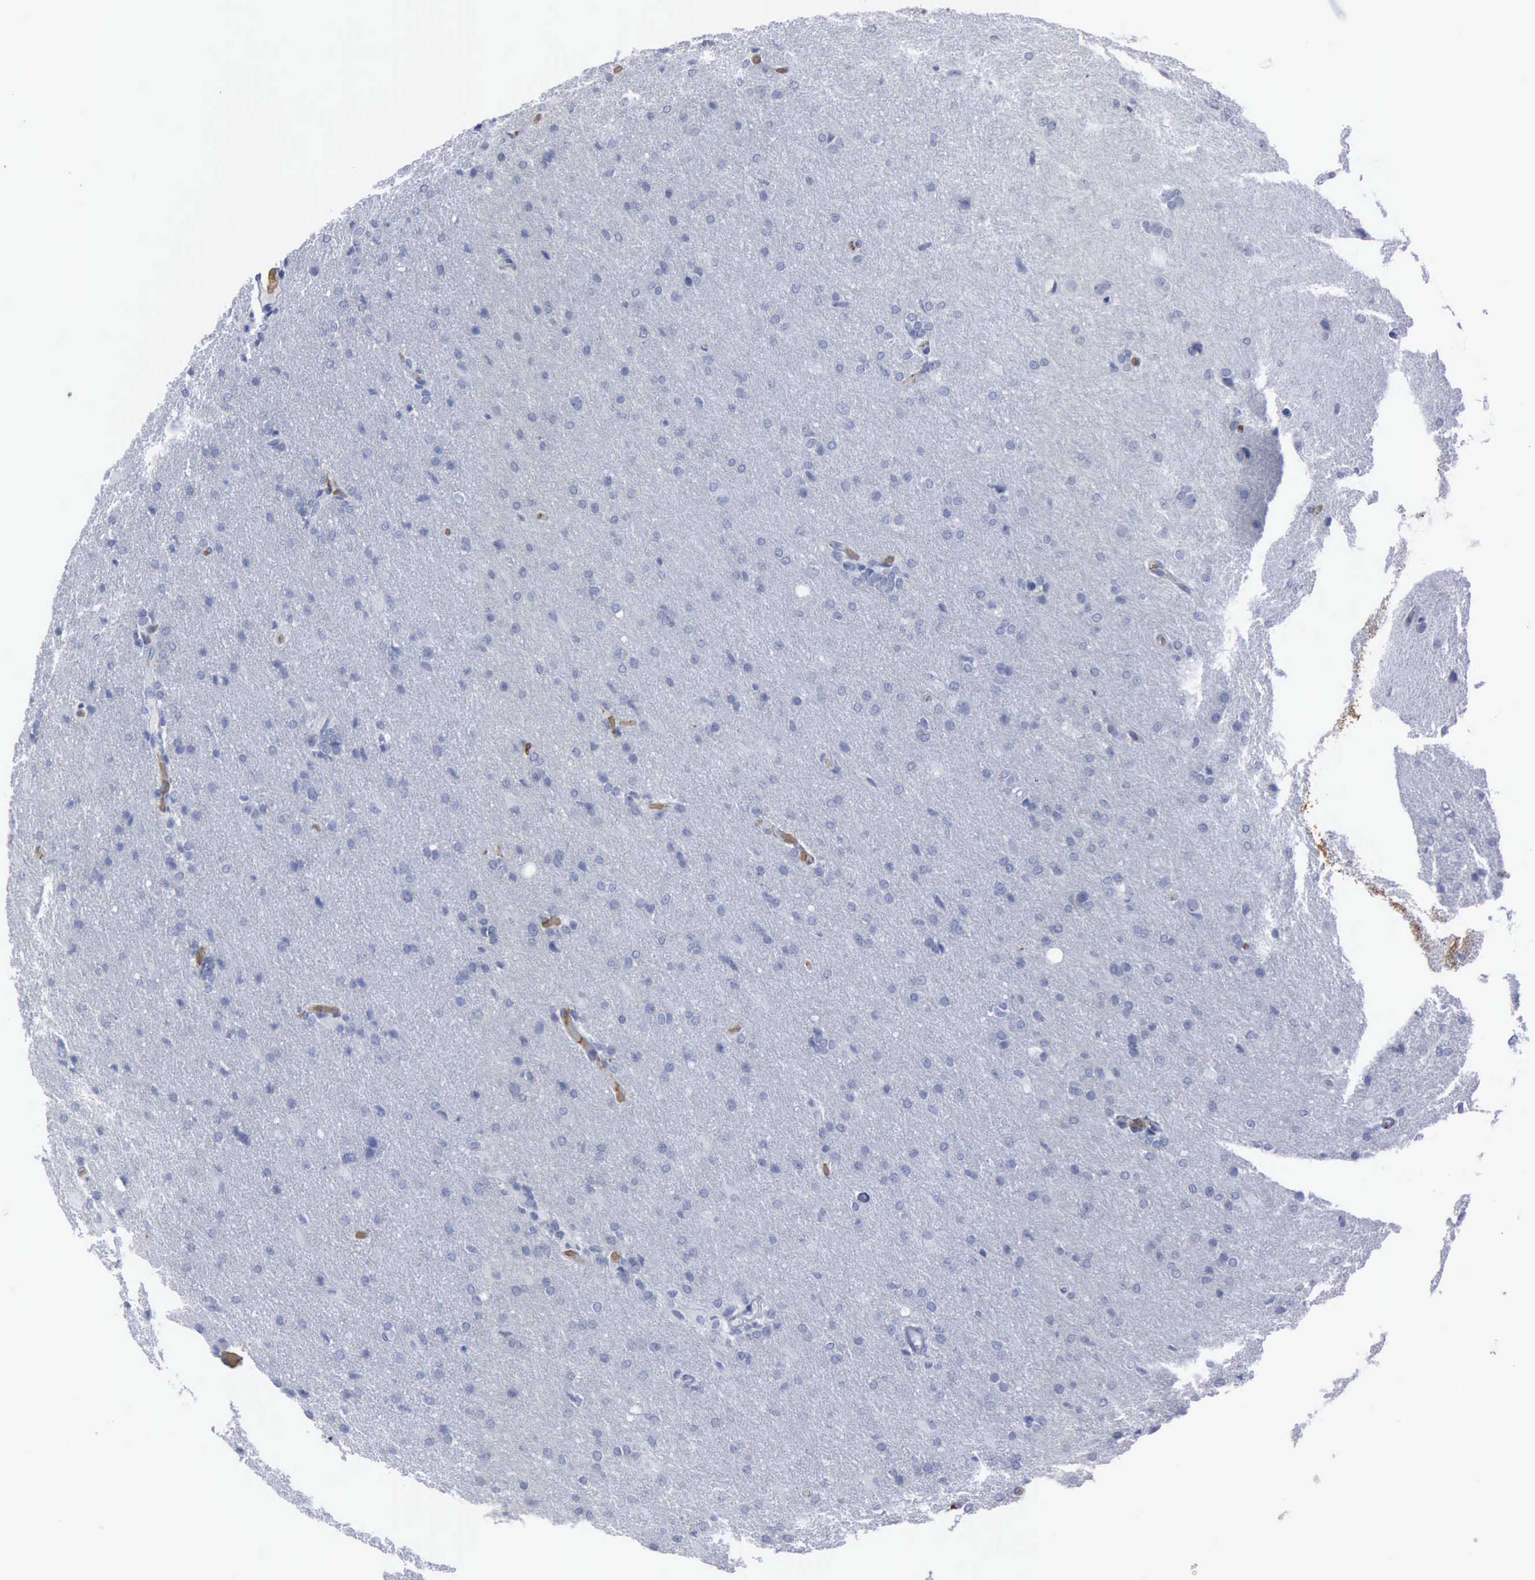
{"staining": {"intensity": "negative", "quantity": "none", "location": "none"}, "tissue": "glioma", "cell_type": "Tumor cells", "image_type": "cancer", "snomed": [{"axis": "morphology", "description": "Glioma, malignant, High grade"}, {"axis": "topography", "description": "Brain"}], "caption": "The immunohistochemistry (IHC) photomicrograph has no significant staining in tumor cells of malignant glioma (high-grade) tissue.", "gene": "TGFB1", "patient": {"sex": "male", "age": 68}}